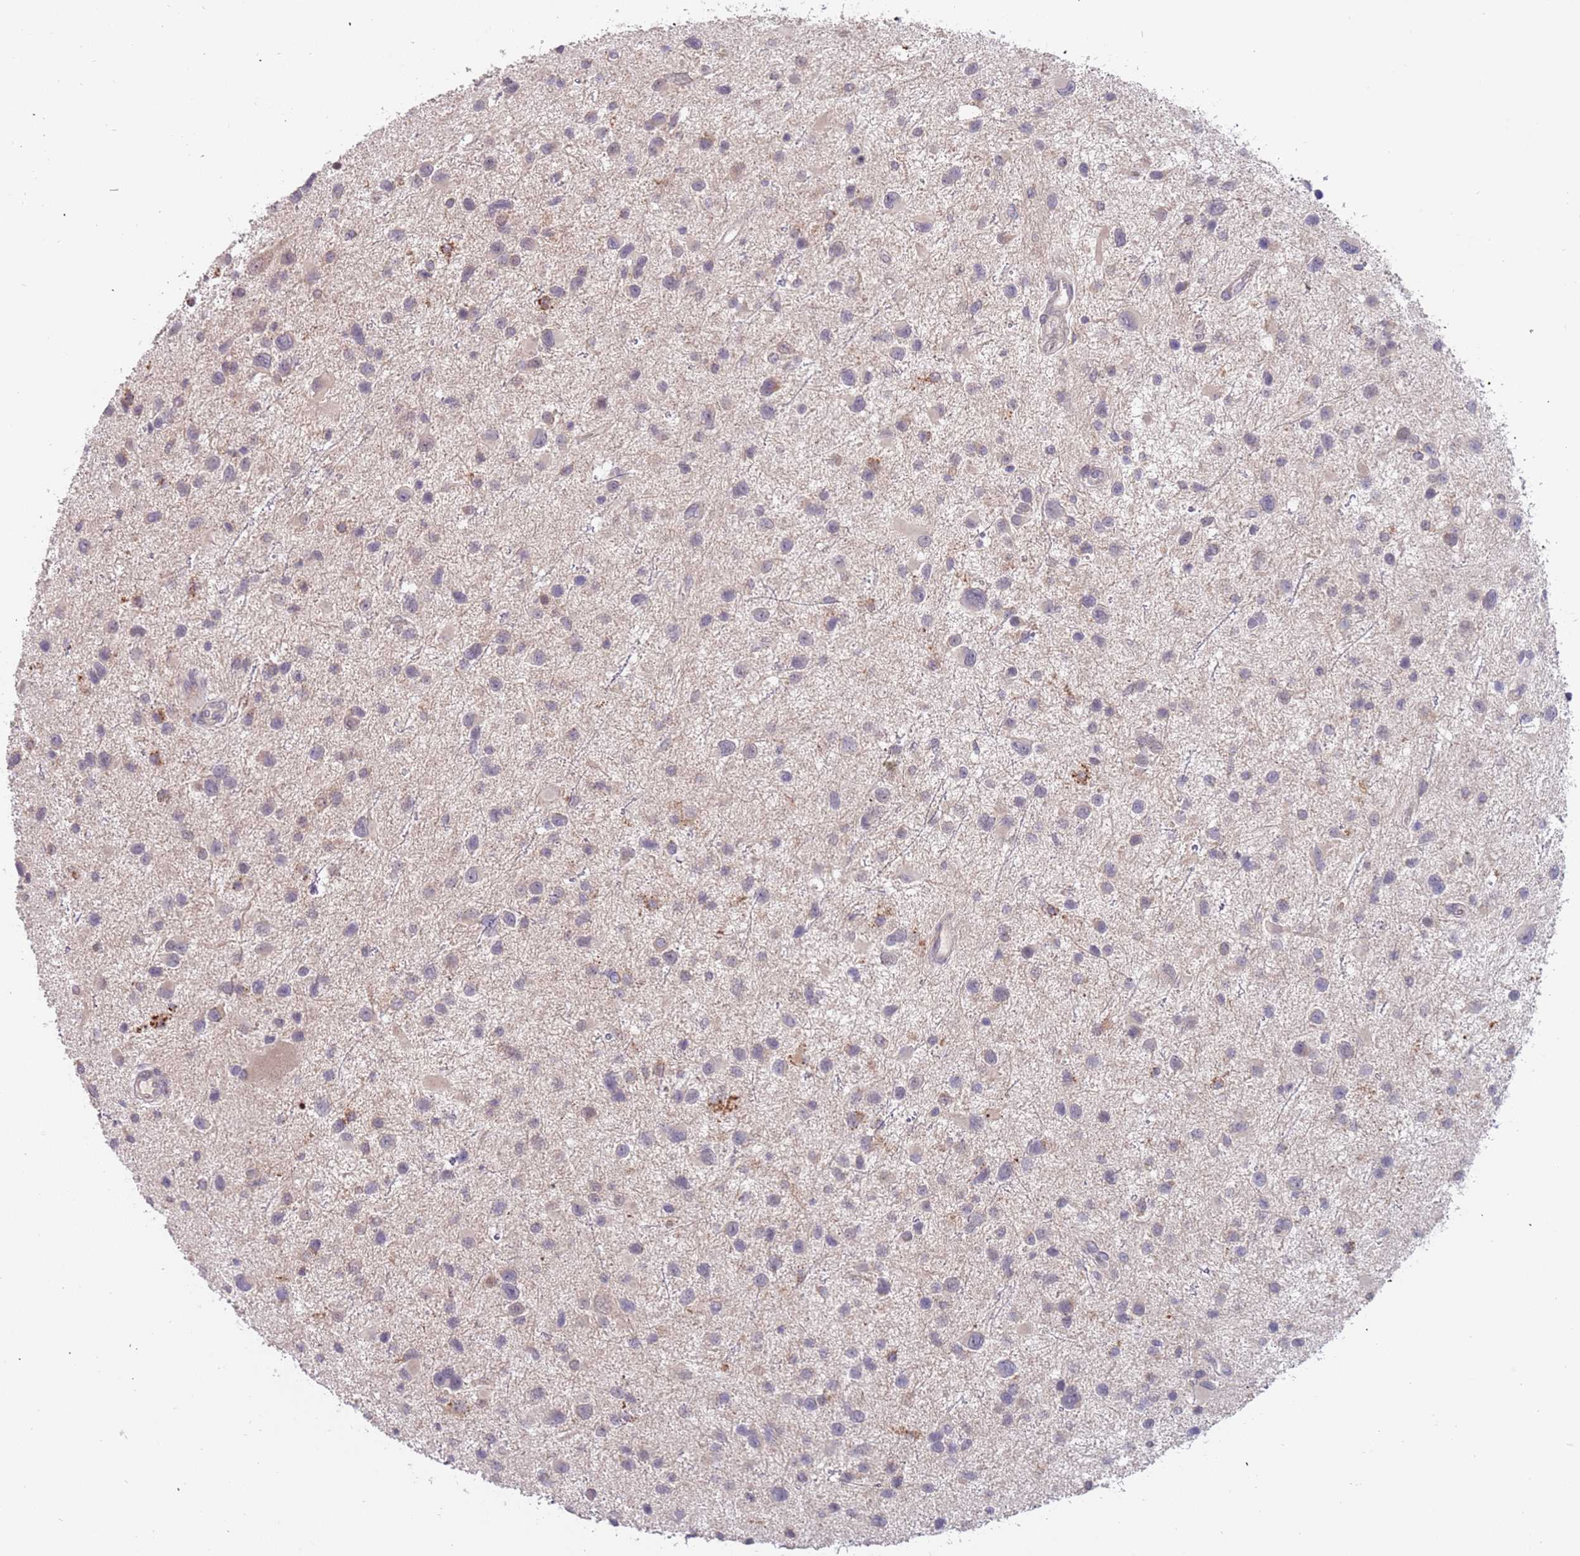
{"staining": {"intensity": "negative", "quantity": "none", "location": "none"}, "tissue": "glioma", "cell_type": "Tumor cells", "image_type": "cancer", "snomed": [{"axis": "morphology", "description": "Glioma, malignant, Low grade"}, {"axis": "topography", "description": "Brain"}], "caption": "Tumor cells are negative for protein expression in human malignant low-grade glioma.", "gene": "ZNF746", "patient": {"sex": "female", "age": 32}}